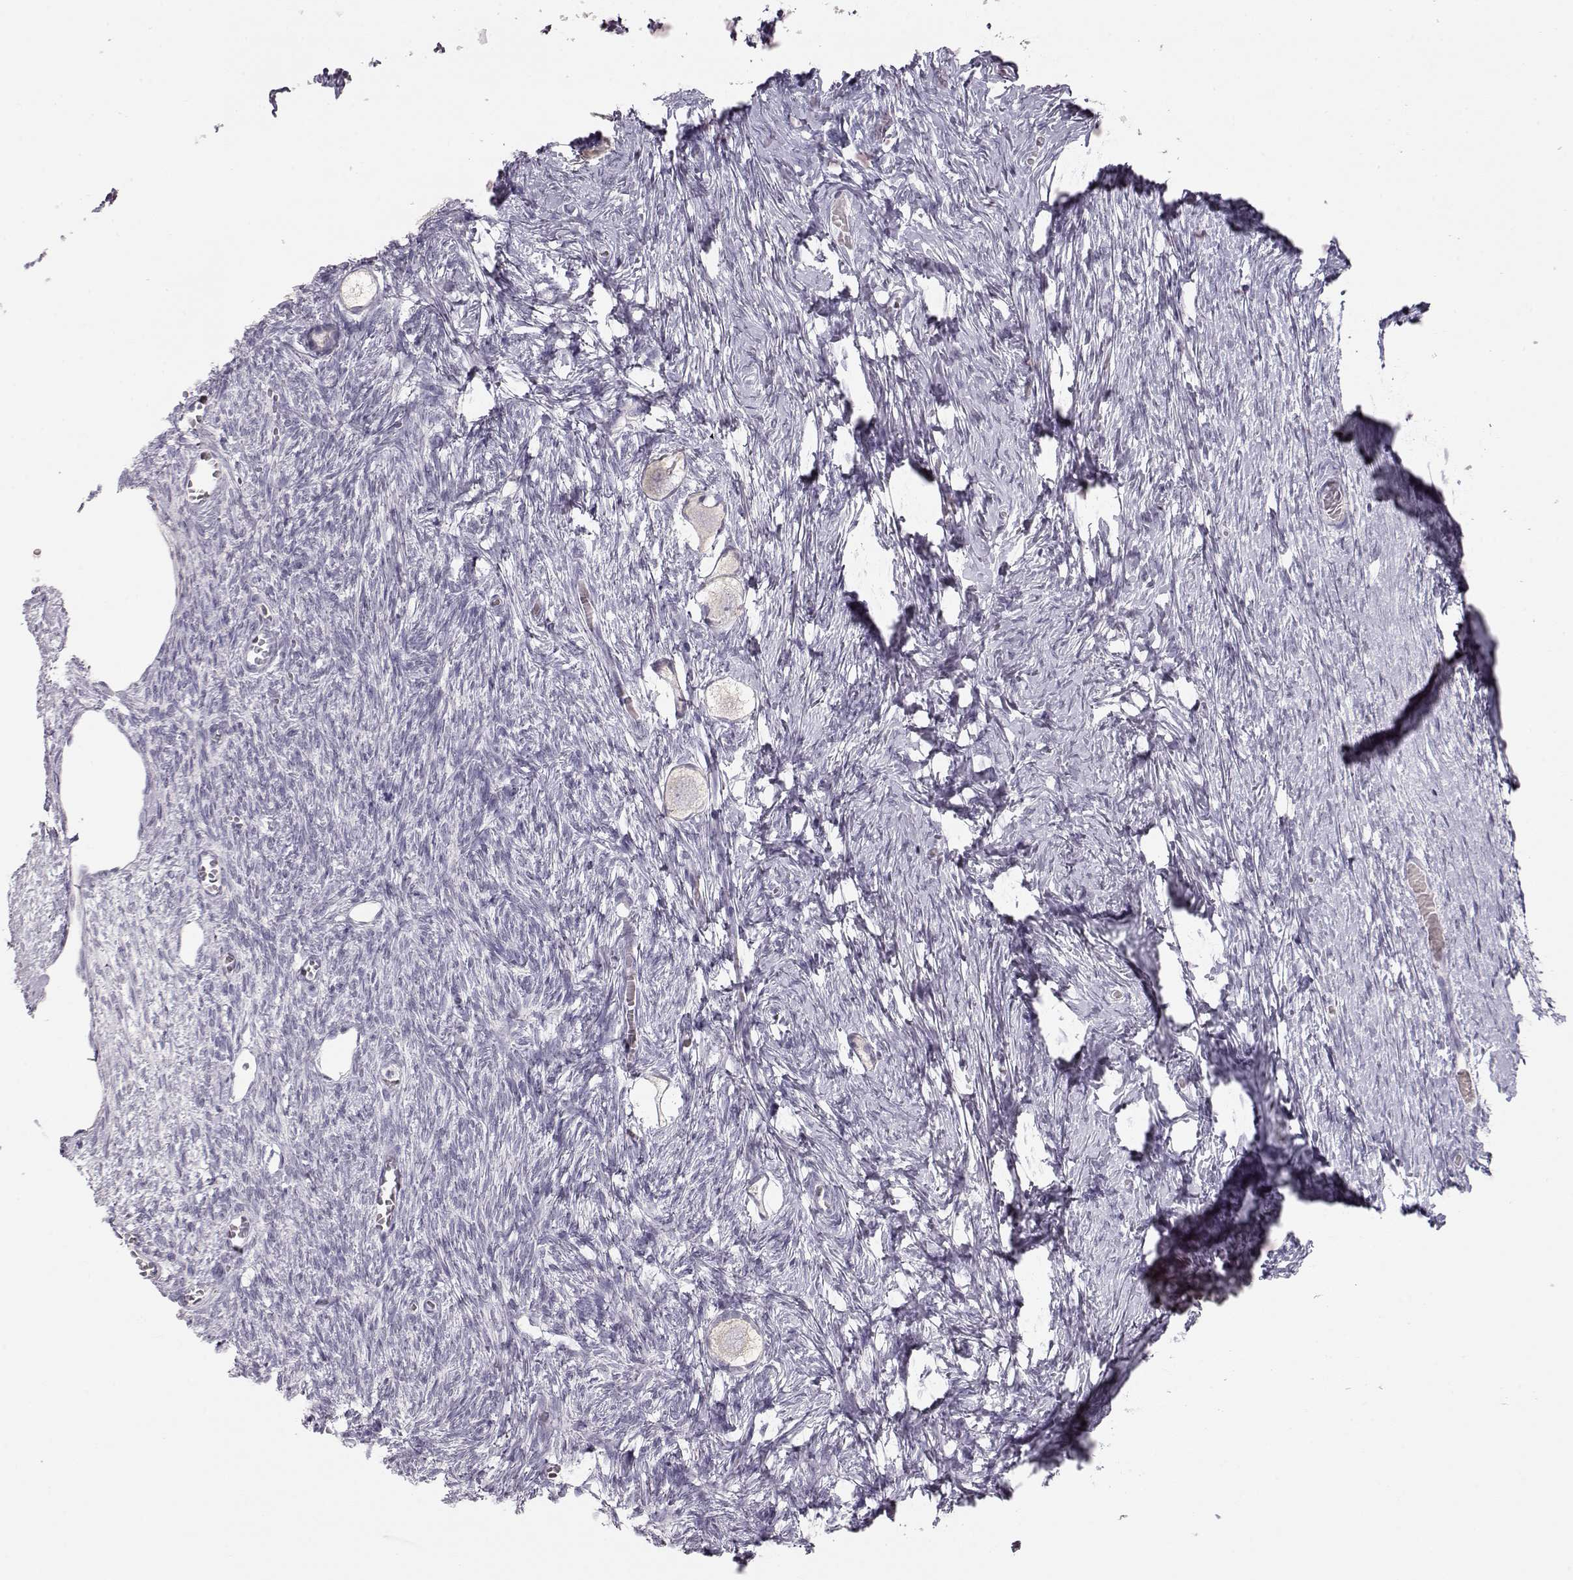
{"staining": {"intensity": "negative", "quantity": "none", "location": "none"}, "tissue": "ovary", "cell_type": "Follicle cells", "image_type": "normal", "snomed": [{"axis": "morphology", "description": "Normal tissue, NOS"}, {"axis": "topography", "description": "Ovary"}], "caption": "IHC histopathology image of normal human ovary stained for a protein (brown), which demonstrates no staining in follicle cells. Nuclei are stained in blue.", "gene": "FAM205A", "patient": {"sex": "female", "age": 27}}